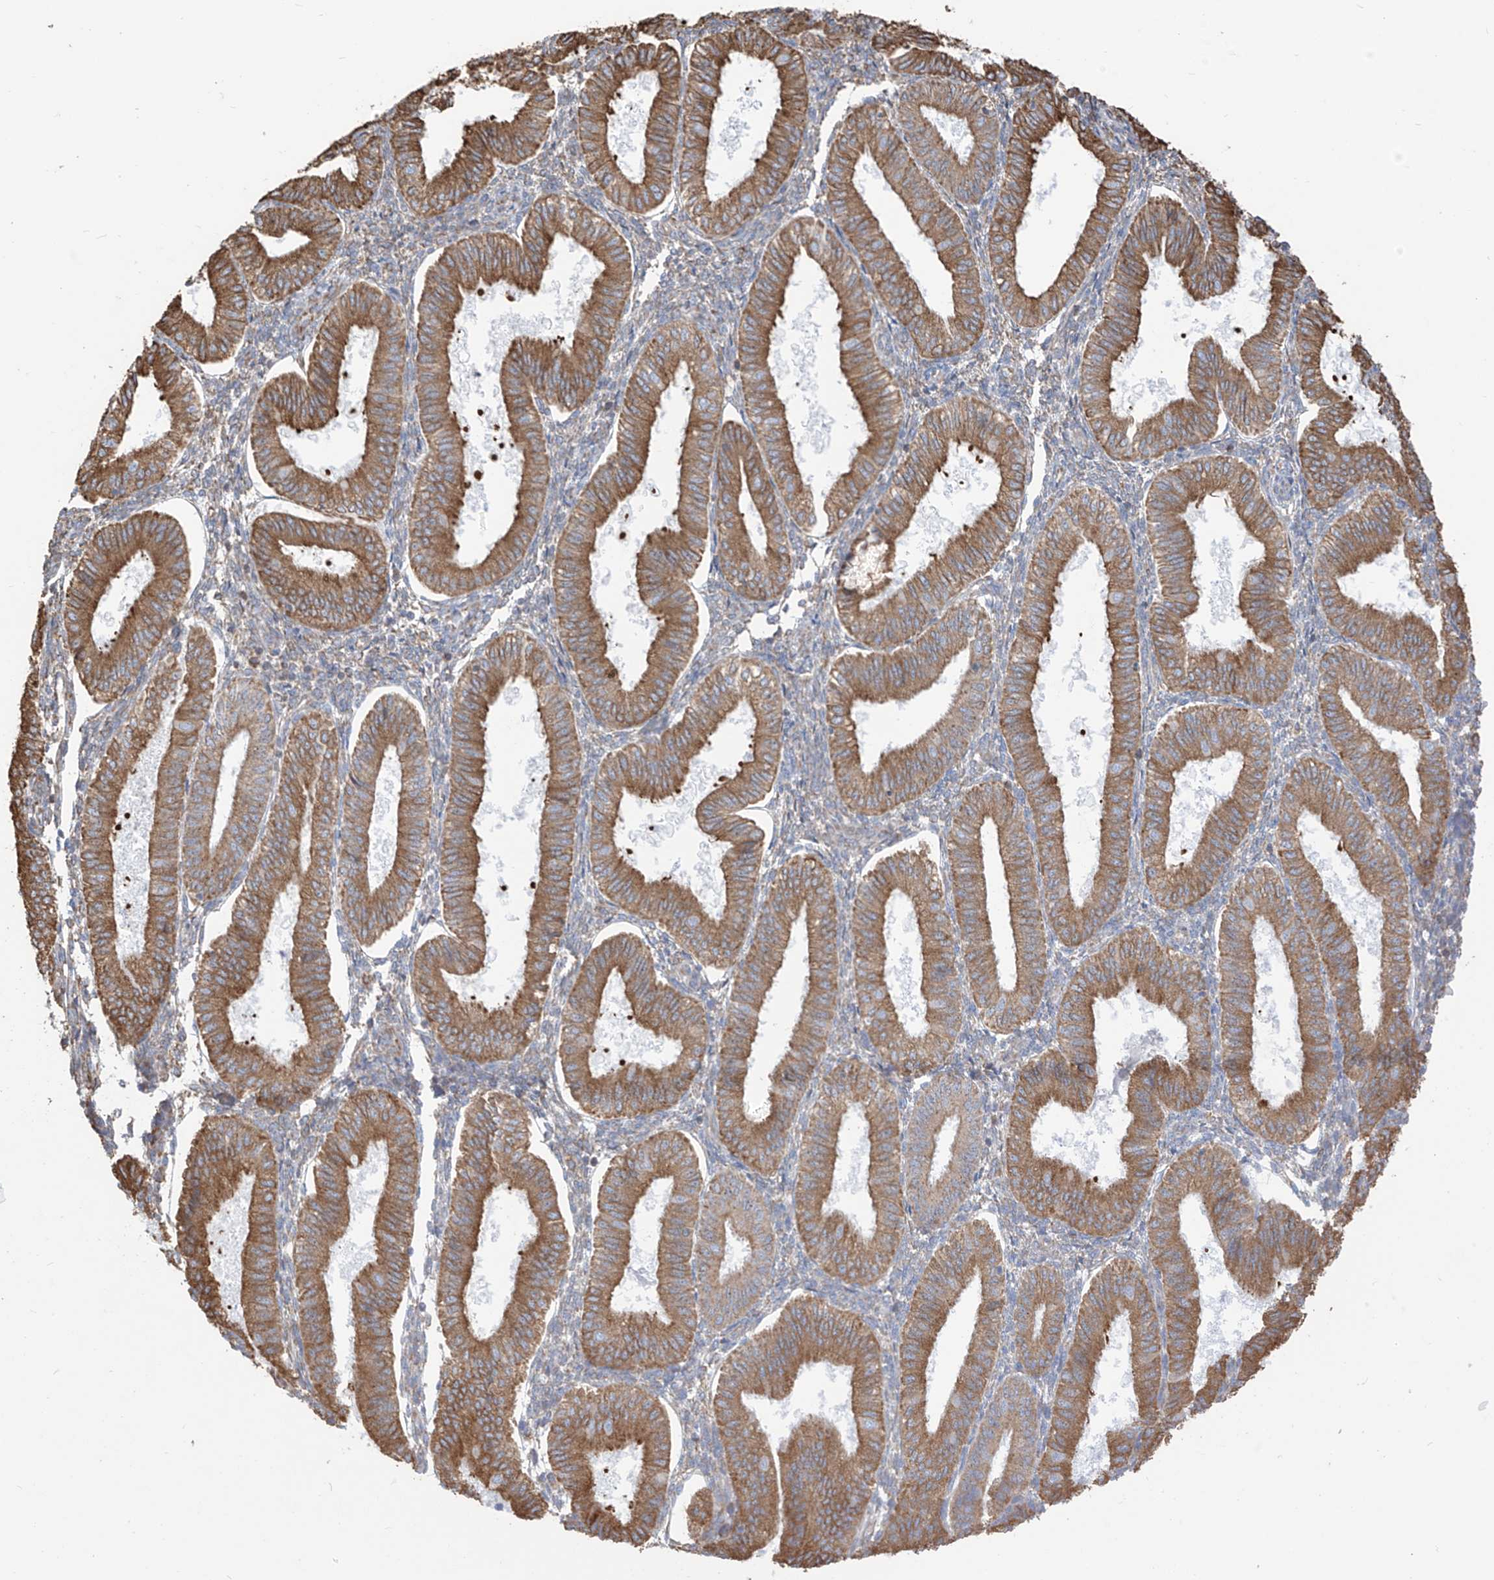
{"staining": {"intensity": "moderate", "quantity": "<25%", "location": "cytoplasmic/membranous"}, "tissue": "endometrium", "cell_type": "Cells in endometrial stroma", "image_type": "normal", "snomed": [{"axis": "morphology", "description": "Normal tissue, NOS"}, {"axis": "topography", "description": "Endometrium"}], "caption": "Immunohistochemistry image of unremarkable endometrium stained for a protein (brown), which shows low levels of moderate cytoplasmic/membranous positivity in approximately <25% of cells in endometrial stroma.", "gene": "PDIA6", "patient": {"sex": "female", "age": 39}}